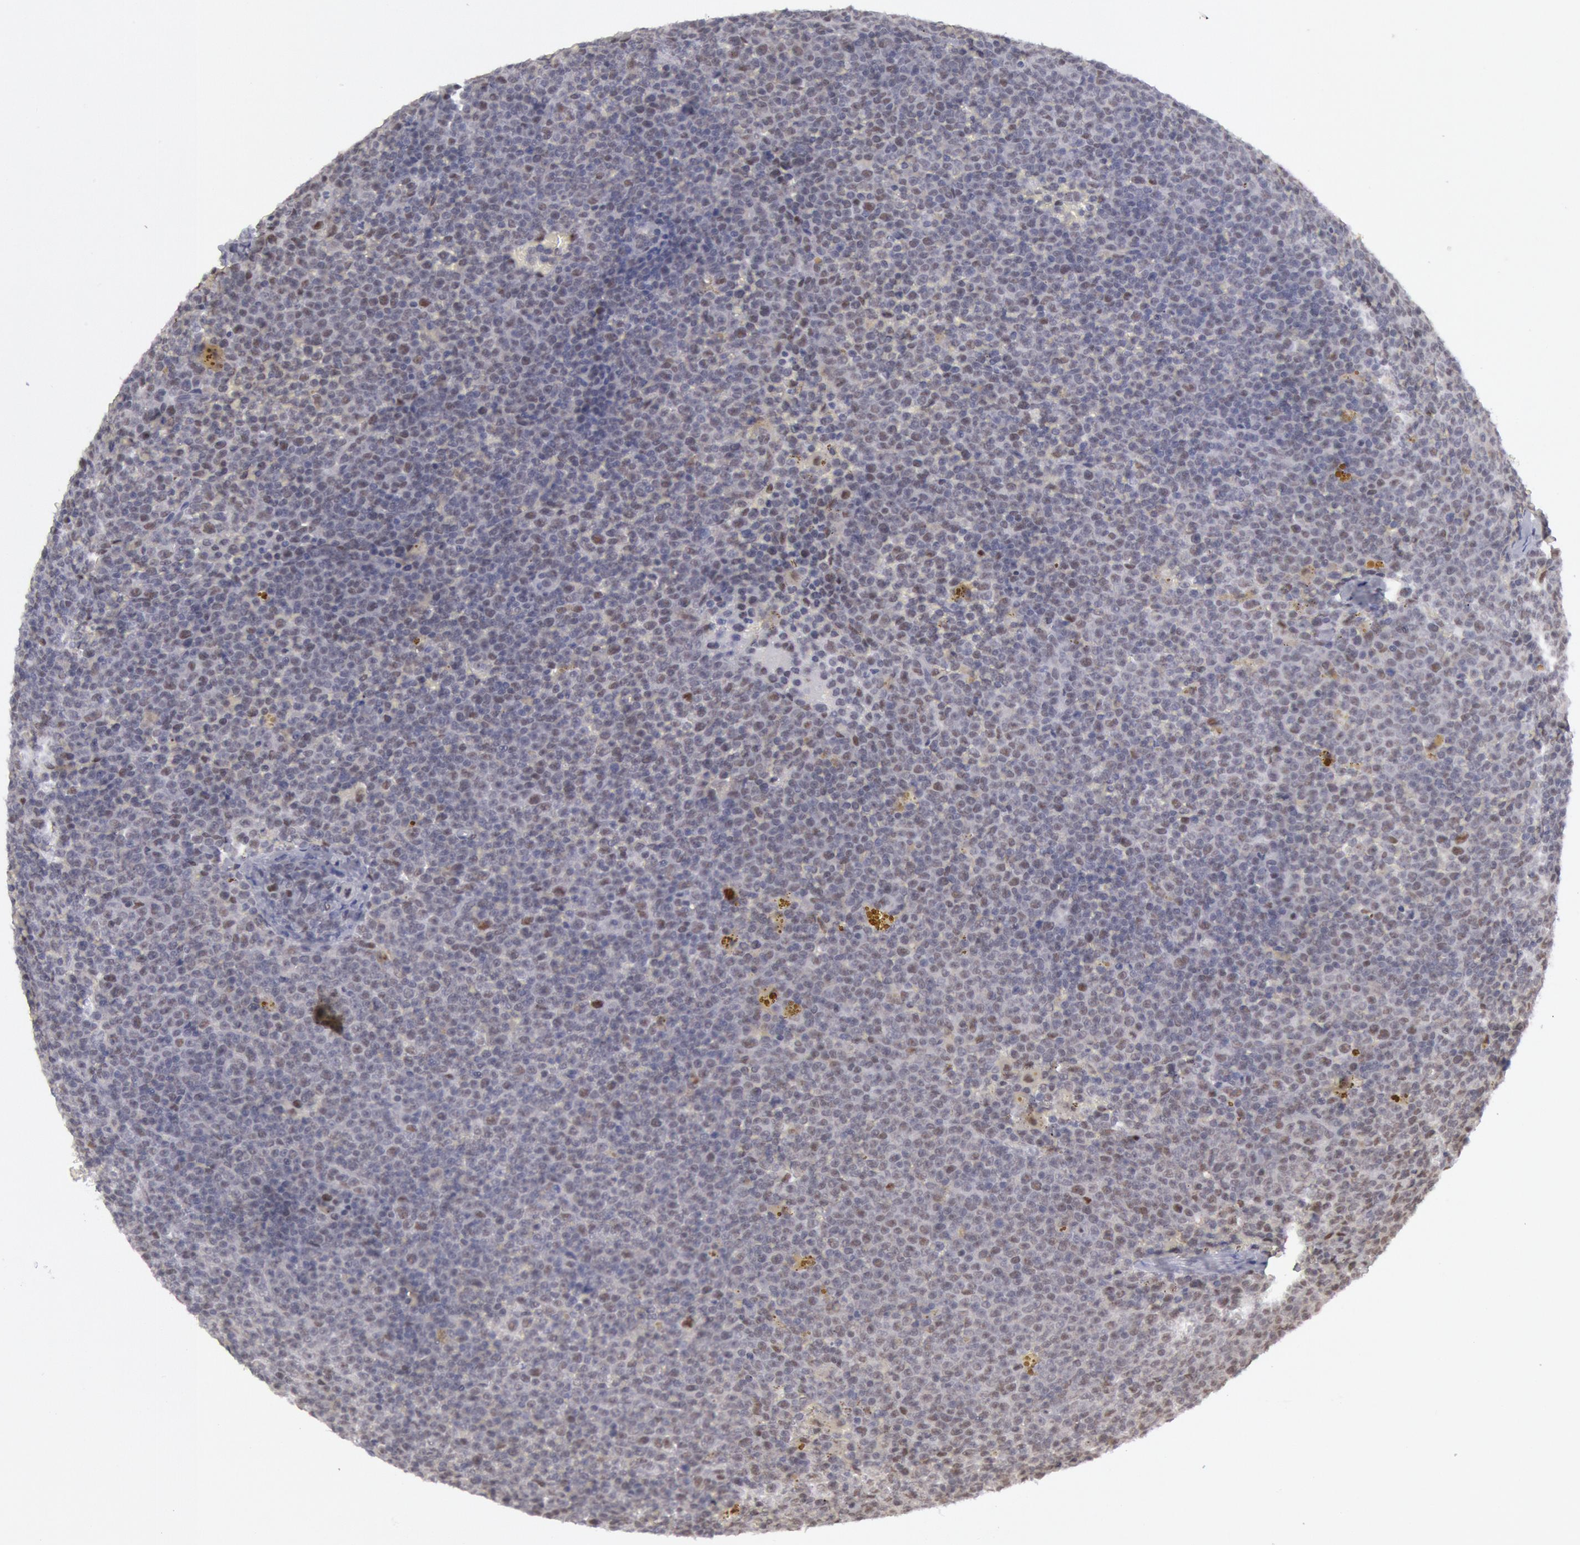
{"staining": {"intensity": "moderate", "quantity": "<25%", "location": "nuclear"}, "tissue": "lymphoma", "cell_type": "Tumor cells", "image_type": "cancer", "snomed": [{"axis": "morphology", "description": "Malignant lymphoma, non-Hodgkin's type, Low grade"}, {"axis": "topography", "description": "Lymph node"}], "caption": "This histopathology image demonstrates lymphoma stained with immunohistochemistry (IHC) to label a protein in brown. The nuclear of tumor cells show moderate positivity for the protein. Nuclei are counter-stained blue.", "gene": "PPP4R3B", "patient": {"sex": "male", "age": 50}}